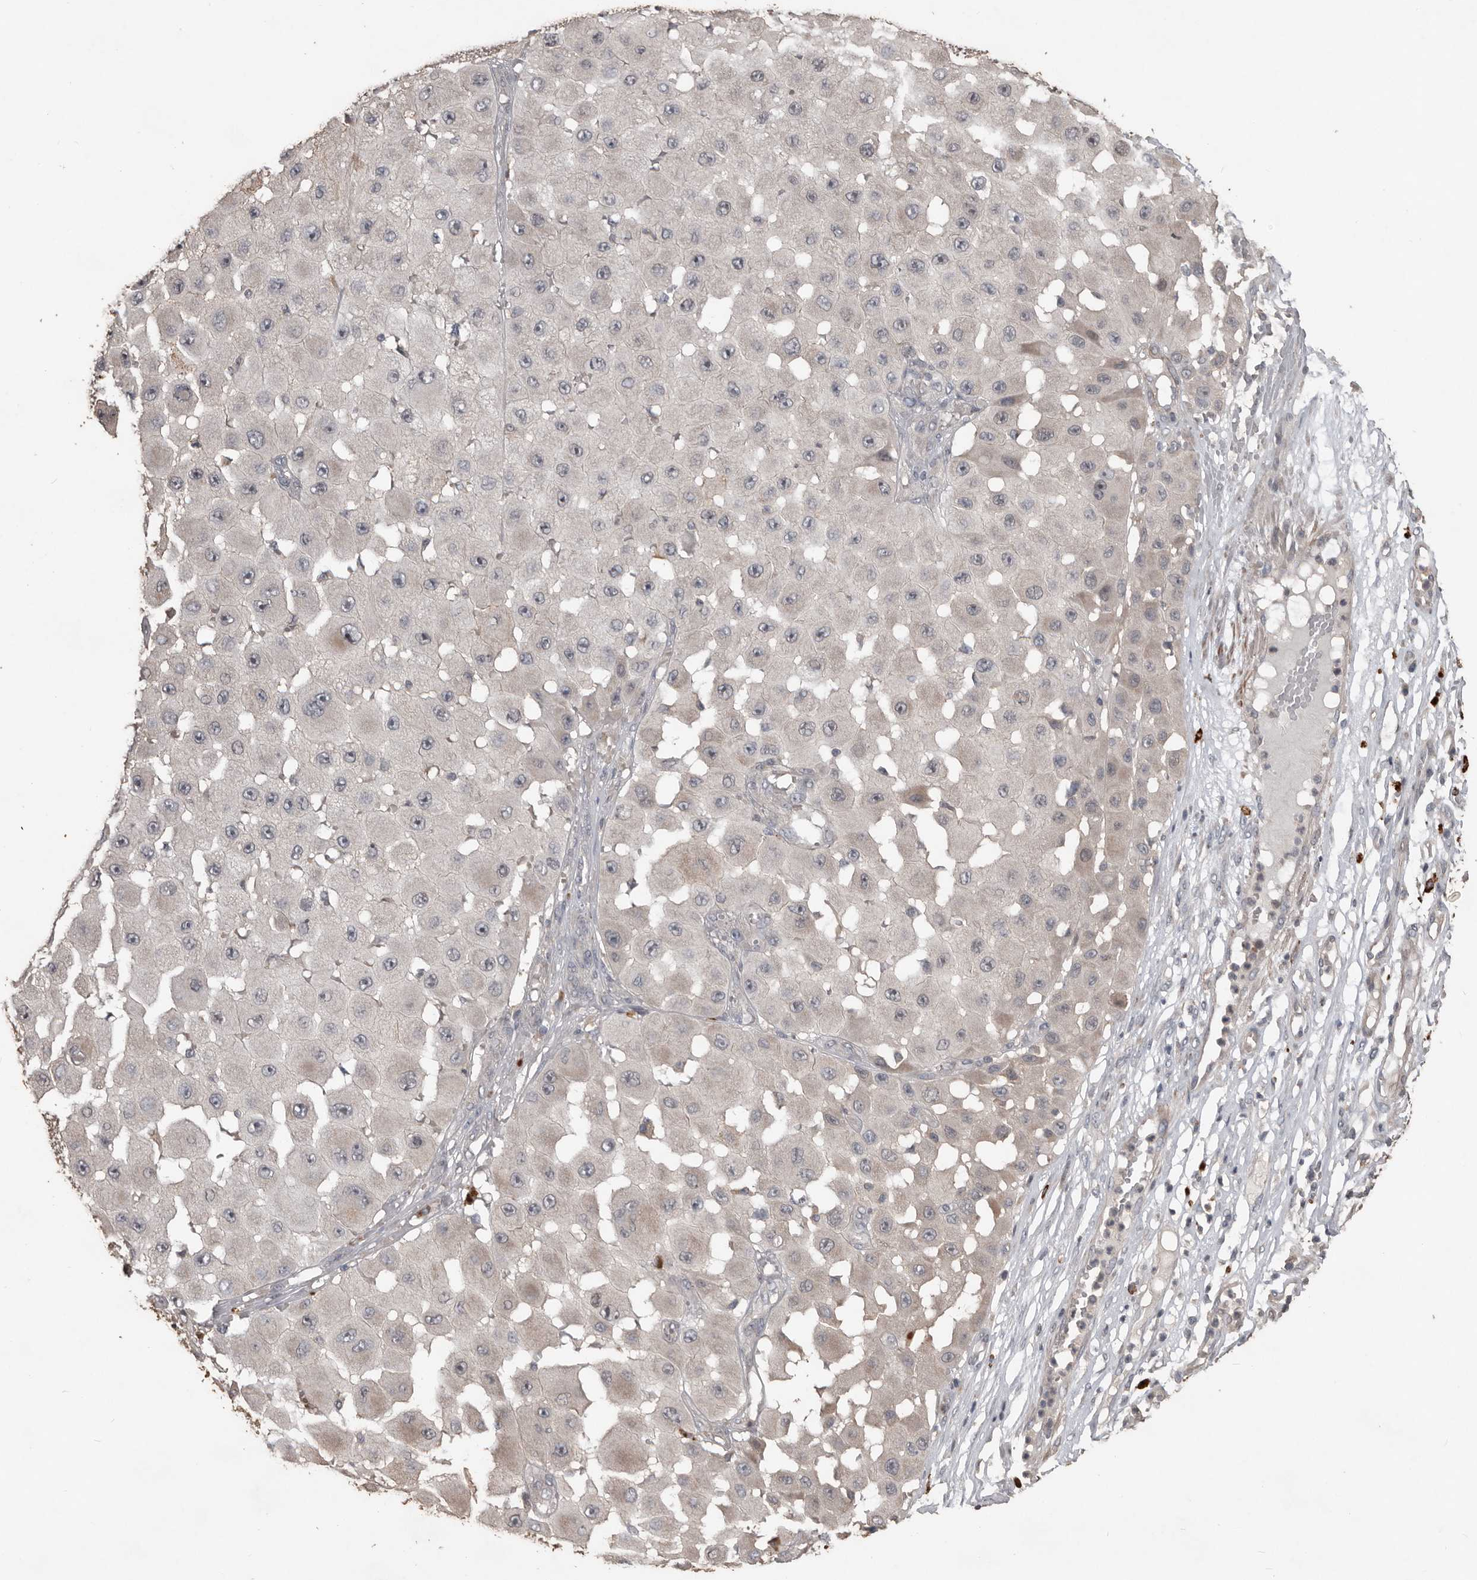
{"staining": {"intensity": "negative", "quantity": "none", "location": "none"}, "tissue": "melanoma", "cell_type": "Tumor cells", "image_type": "cancer", "snomed": [{"axis": "morphology", "description": "Malignant melanoma, NOS"}, {"axis": "topography", "description": "Skin"}], "caption": "Melanoma was stained to show a protein in brown. There is no significant staining in tumor cells.", "gene": "BAMBI", "patient": {"sex": "female", "age": 81}}